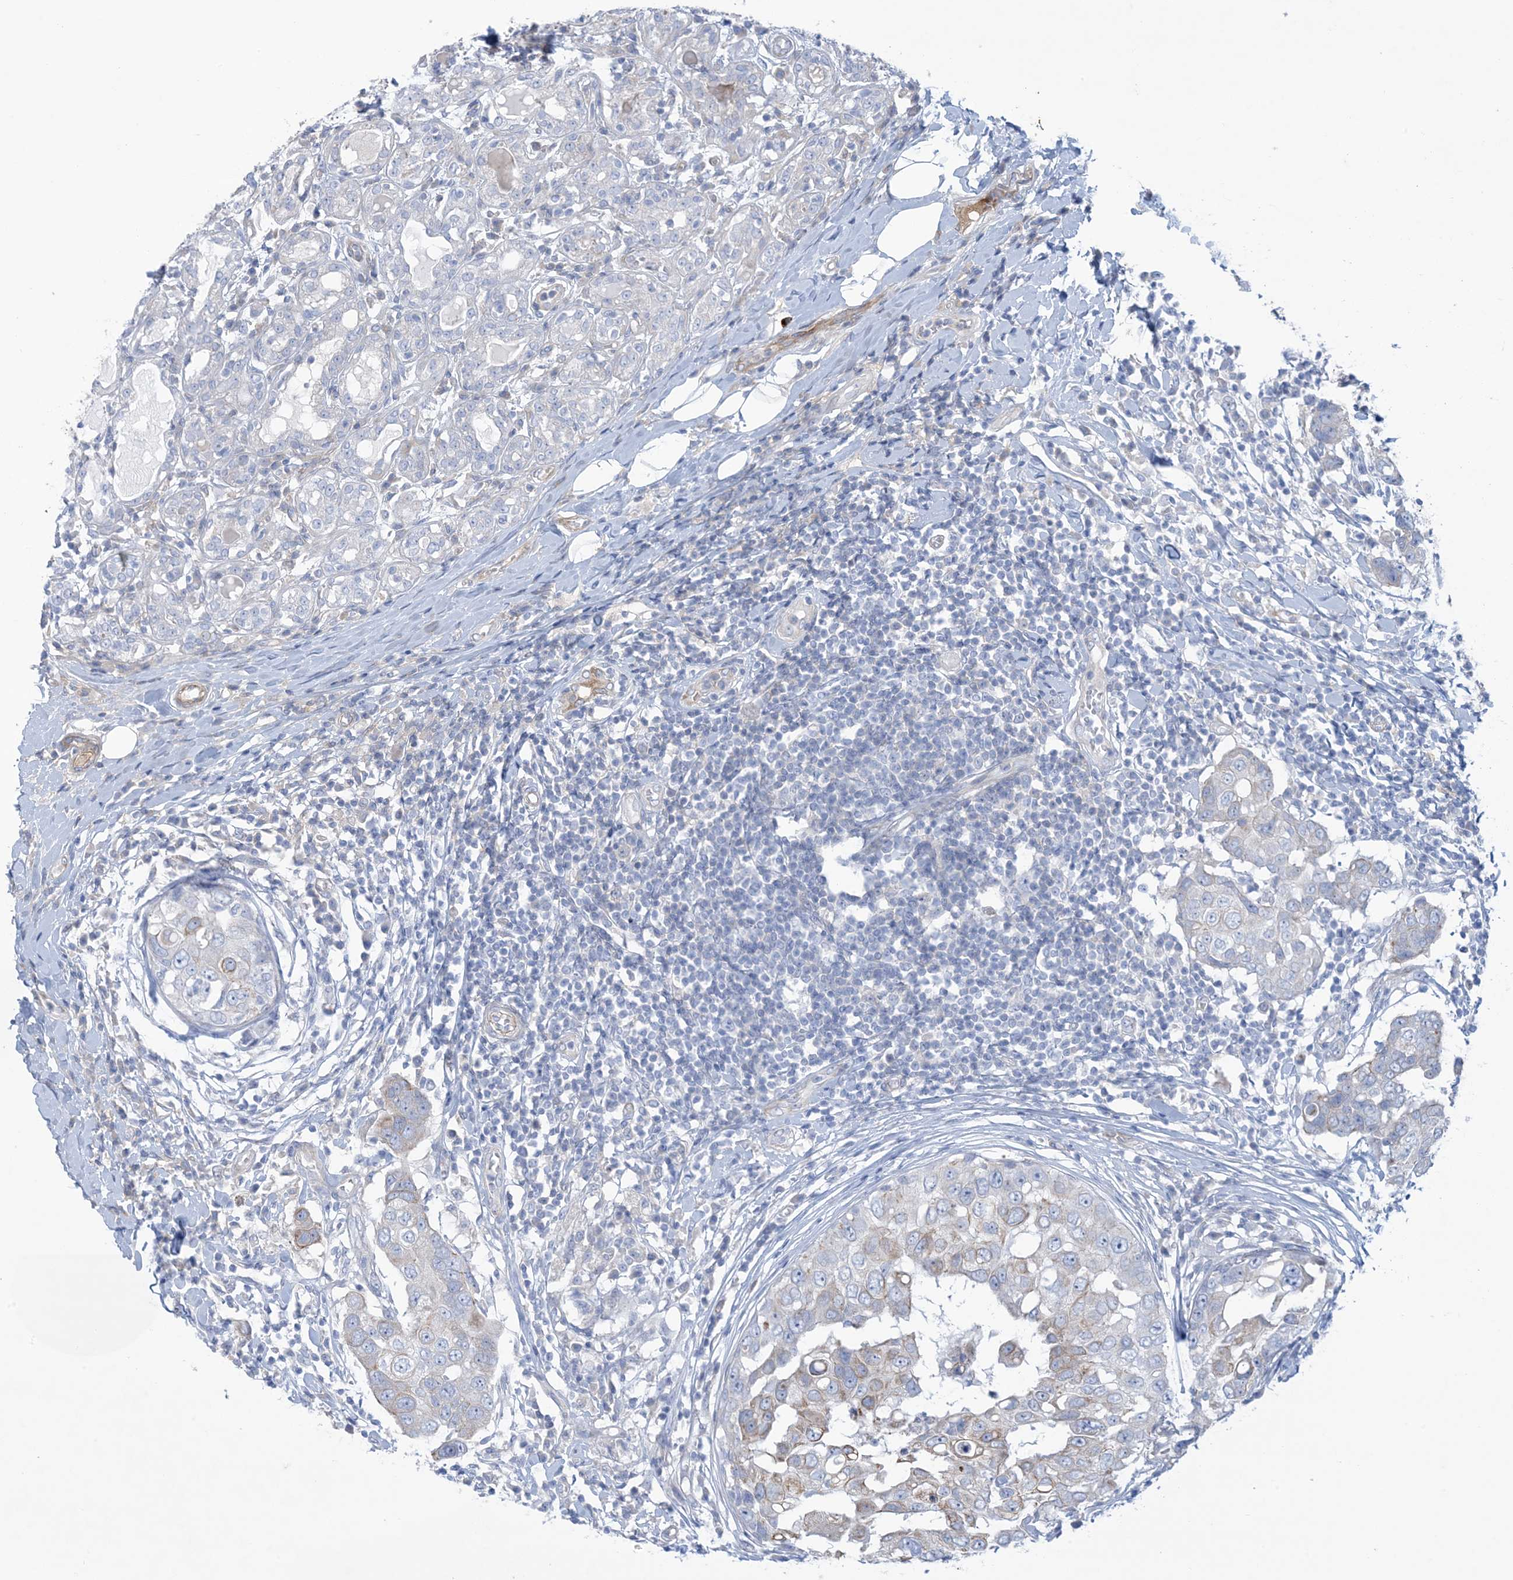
{"staining": {"intensity": "weak", "quantity": "<25%", "location": "cytoplasmic/membranous"}, "tissue": "breast cancer", "cell_type": "Tumor cells", "image_type": "cancer", "snomed": [{"axis": "morphology", "description": "Duct carcinoma"}, {"axis": "topography", "description": "Breast"}], "caption": "The histopathology image reveals no significant positivity in tumor cells of invasive ductal carcinoma (breast). (IHC, brightfield microscopy, high magnification).", "gene": "ATP11C", "patient": {"sex": "female", "age": 27}}